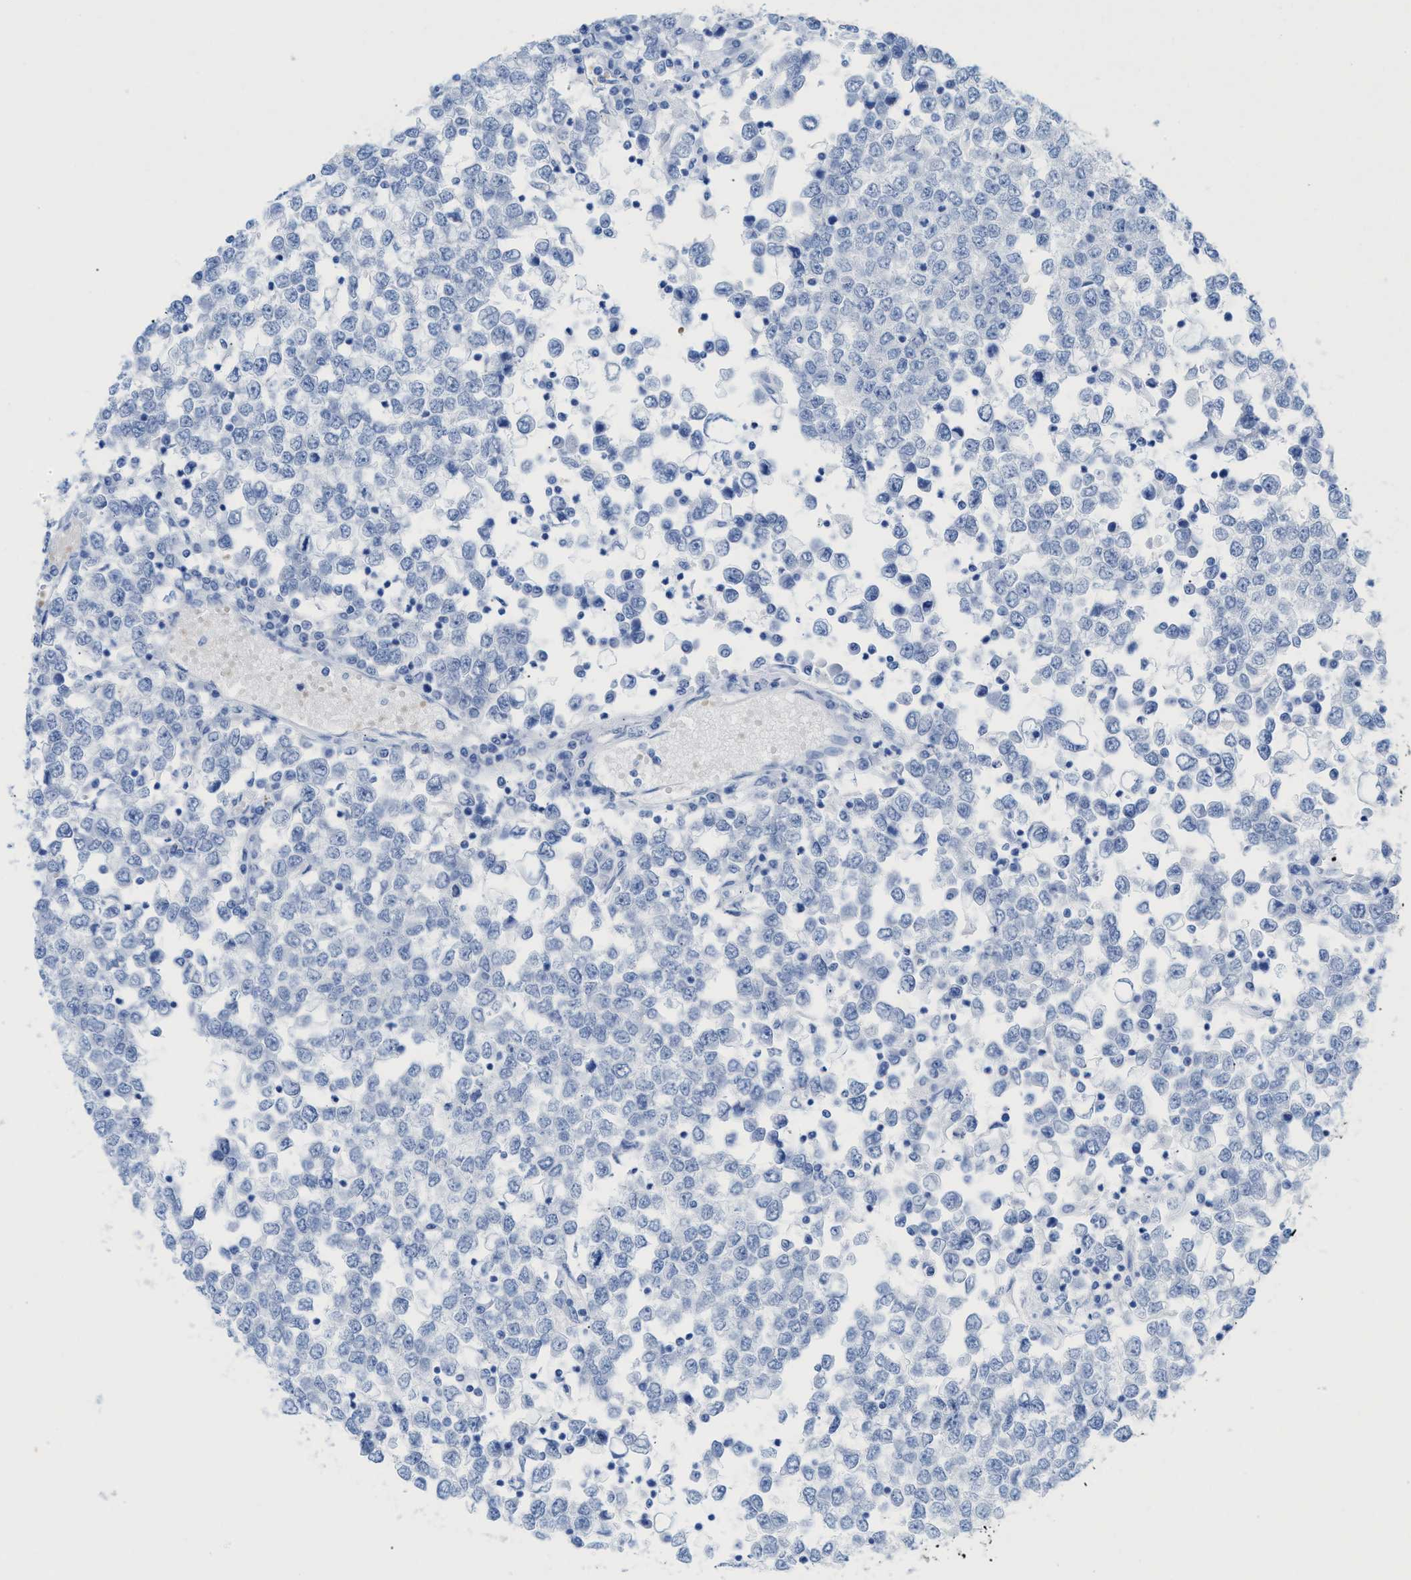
{"staining": {"intensity": "negative", "quantity": "none", "location": "none"}, "tissue": "testis cancer", "cell_type": "Tumor cells", "image_type": "cancer", "snomed": [{"axis": "morphology", "description": "Seminoma, NOS"}, {"axis": "topography", "description": "Testis"}], "caption": "This histopathology image is of seminoma (testis) stained with IHC to label a protein in brown with the nuclei are counter-stained blue. There is no positivity in tumor cells. The staining was performed using DAB to visualize the protein expression in brown, while the nuclei were stained in blue with hematoxylin (Magnification: 20x).", "gene": "ANKFN1", "patient": {"sex": "male", "age": 65}}